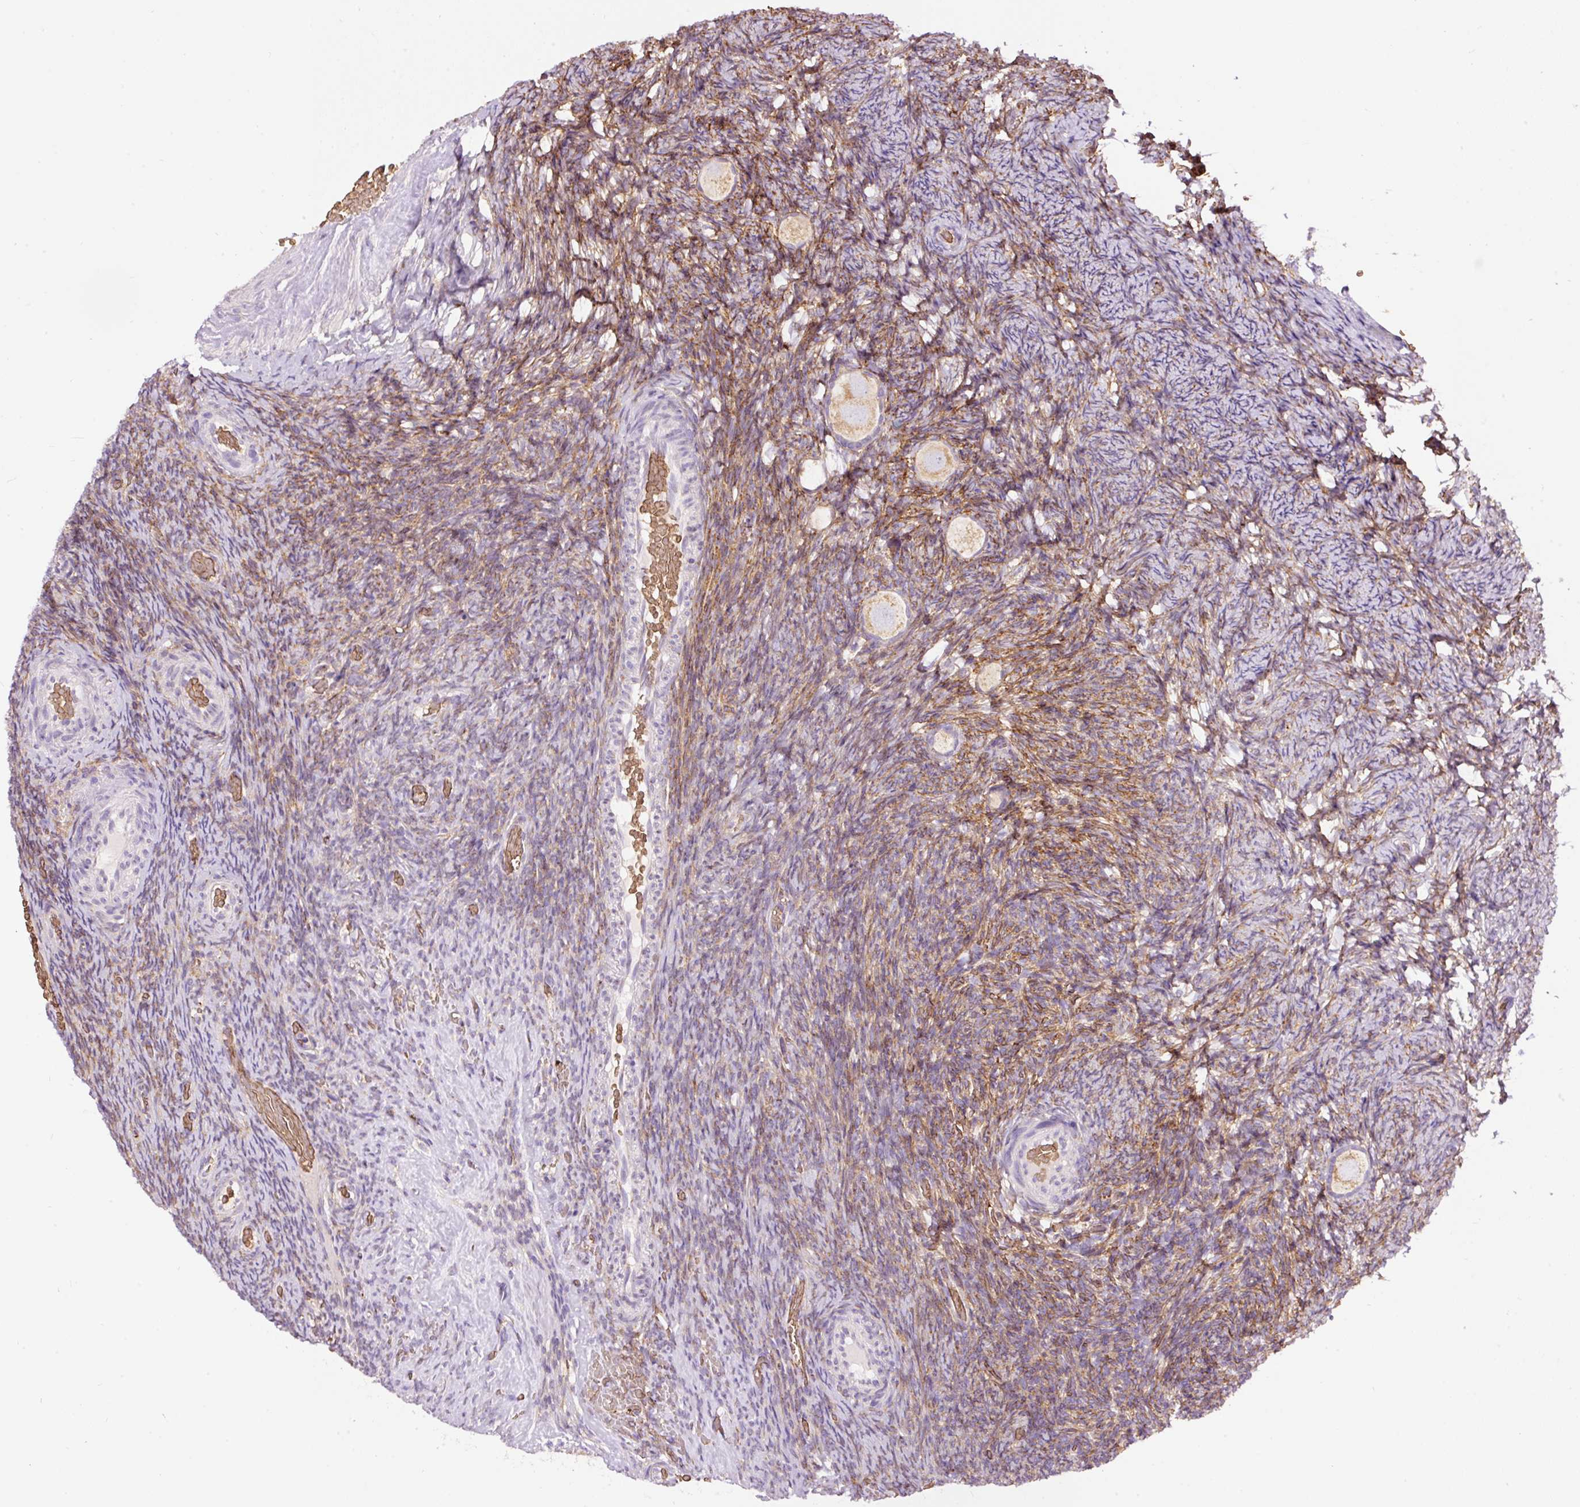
{"staining": {"intensity": "moderate", "quantity": ">75%", "location": "cytoplasmic/membranous"}, "tissue": "ovary", "cell_type": "Follicle cells", "image_type": "normal", "snomed": [{"axis": "morphology", "description": "Normal tissue, NOS"}, {"axis": "topography", "description": "Ovary"}], "caption": "Immunohistochemistry (IHC) micrograph of unremarkable ovary: ovary stained using immunohistochemistry (IHC) displays medium levels of moderate protein expression localized specifically in the cytoplasmic/membranous of follicle cells, appearing as a cytoplasmic/membranous brown color.", "gene": "PRRC2A", "patient": {"sex": "female", "age": 34}}